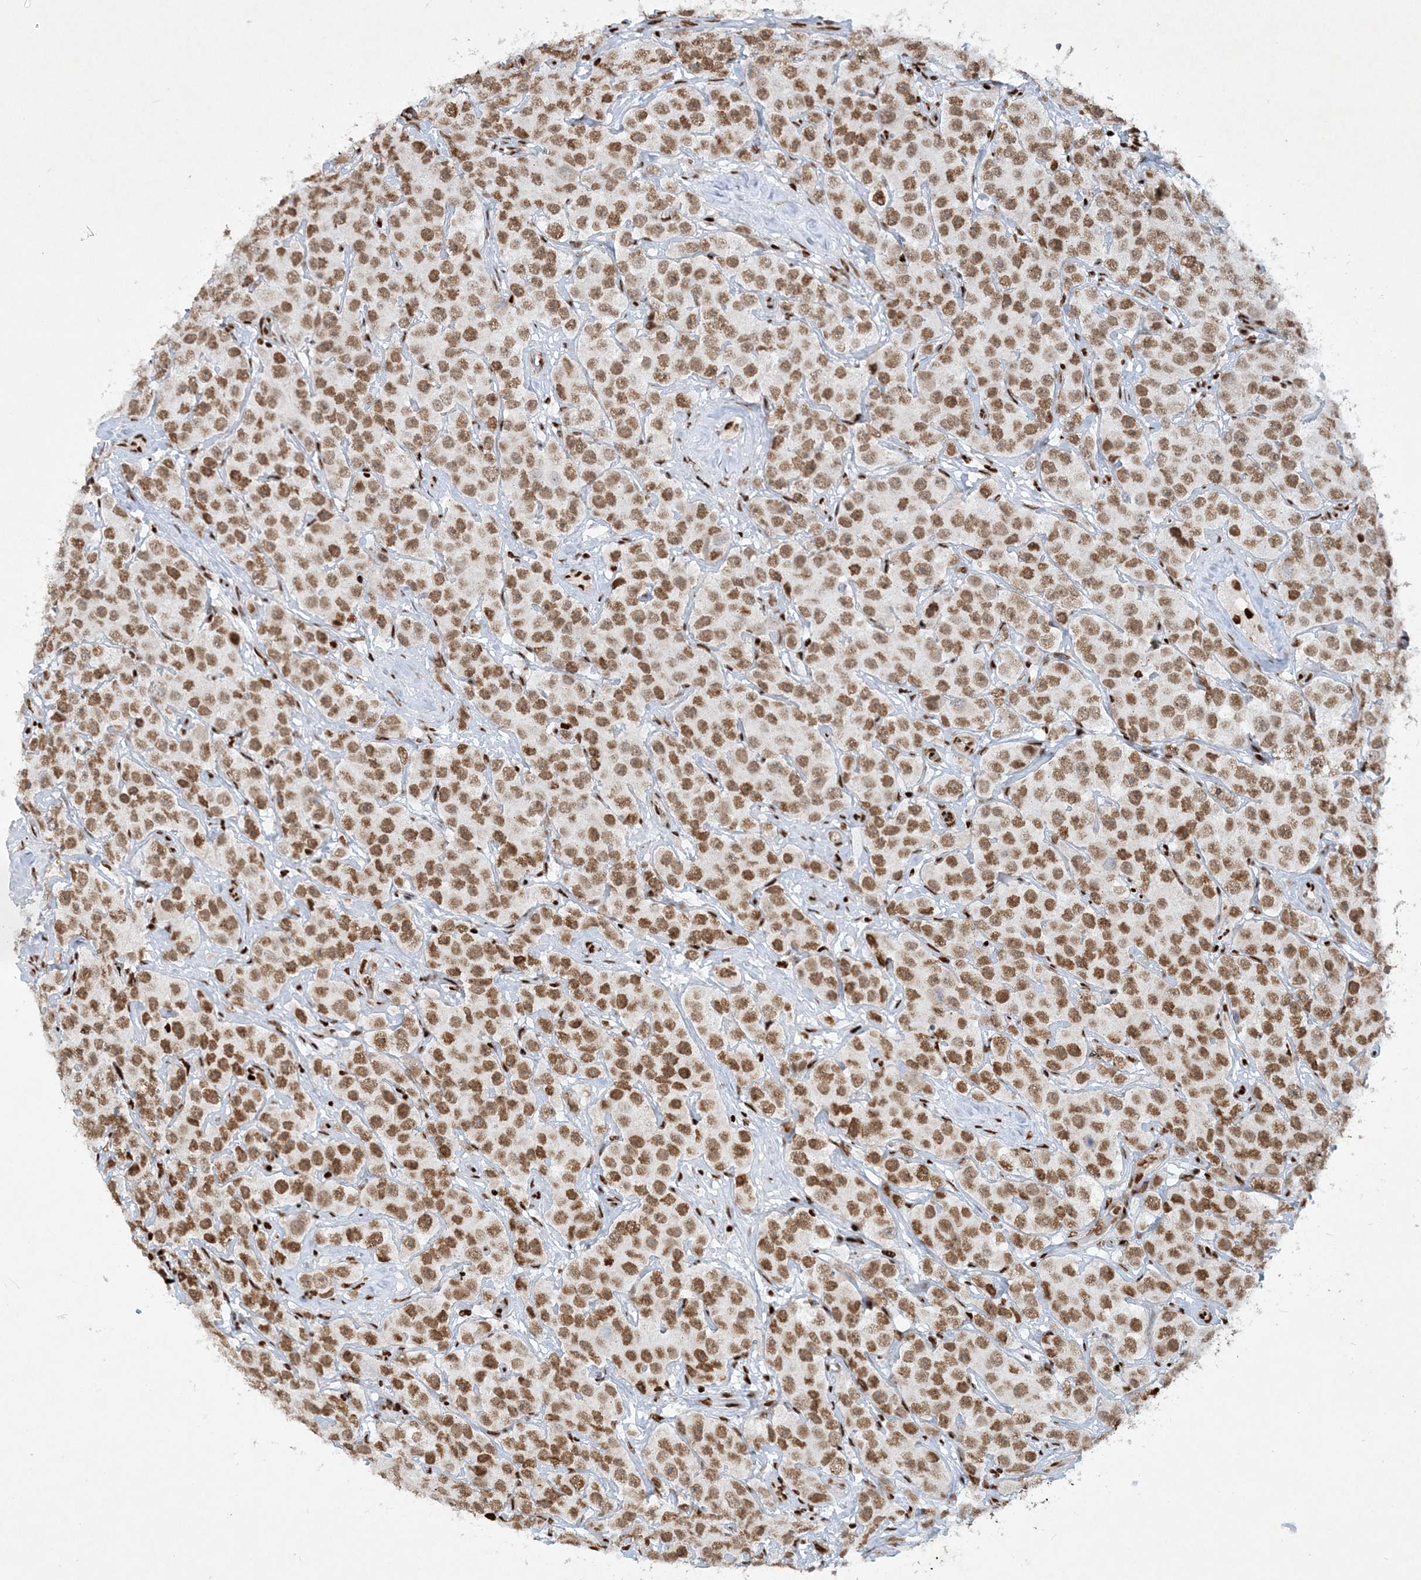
{"staining": {"intensity": "moderate", "quantity": ">75%", "location": "nuclear"}, "tissue": "testis cancer", "cell_type": "Tumor cells", "image_type": "cancer", "snomed": [{"axis": "morphology", "description": "Seminoma, NOS"}, {"axis": "topography", "description": "Testis"}], "caption": "Moderate nuclear positivity for a protein is seen in about >75% of tumor cells of seminoma (testis) using immunohistochemistry (IHC).", "gene": "DELE1", "patient": {"sex": "male", "age": 28}}